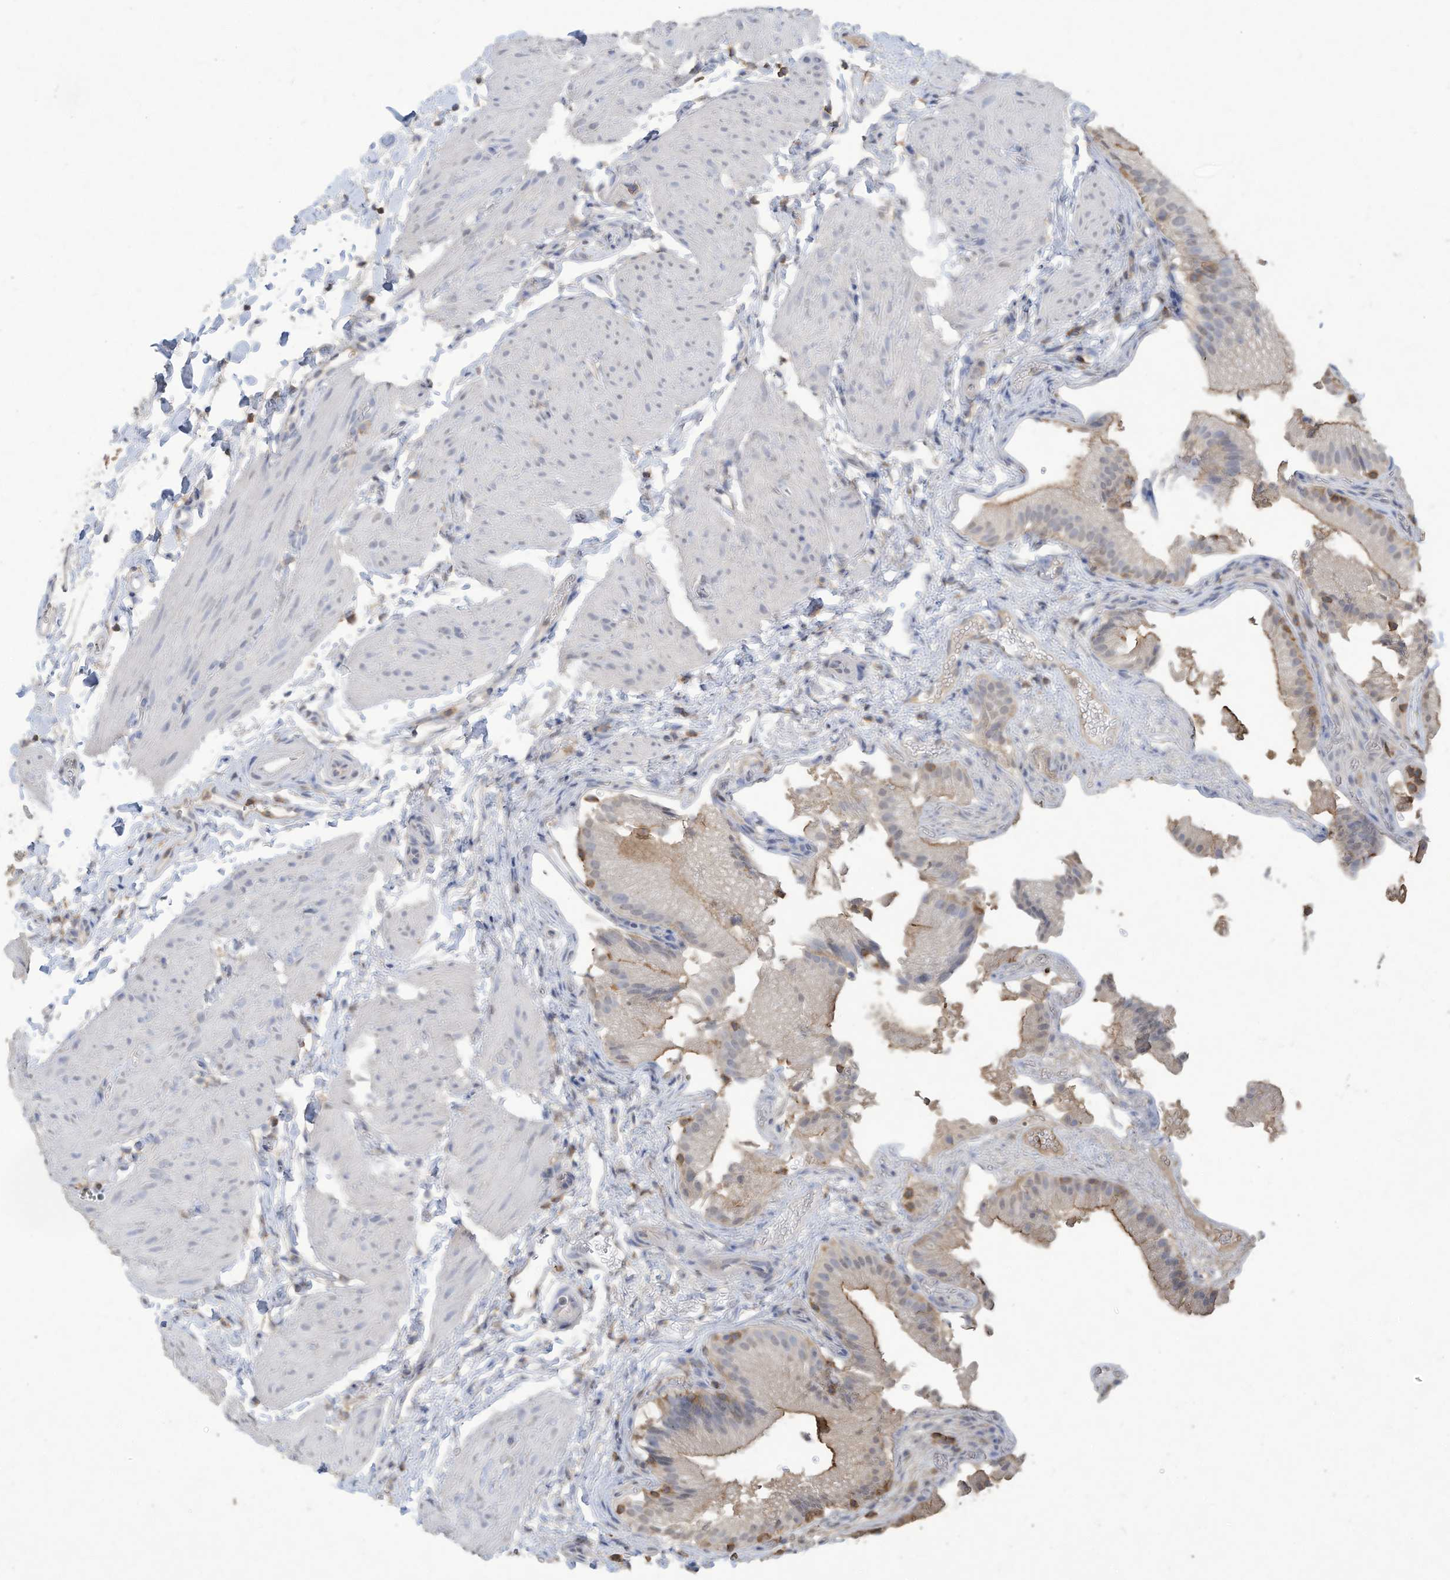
{"staining": {"intensity": "moderate", "quantity": "<25%", "location": "cytoplasmic/membranous"}, "tissue": "gallbladder", "cell_type": "Glandular cells", "image_type": "normal", "snomed": [{"axis": "morphology", "description": "Normal tissue, NOS"}, {"axis": "topography", "description": "Gallbladder"}], "caption": "A photomicrograph of human gallbladder stained for a protein reveals moderate cytoplasmic/membranous brown staining in glandular cells. Immunohistochemistry stains the protein of interest in brown and the nuclei are stained blue.", "gene": "HAS3", "patient": {"sex": "female", "age": 30}}